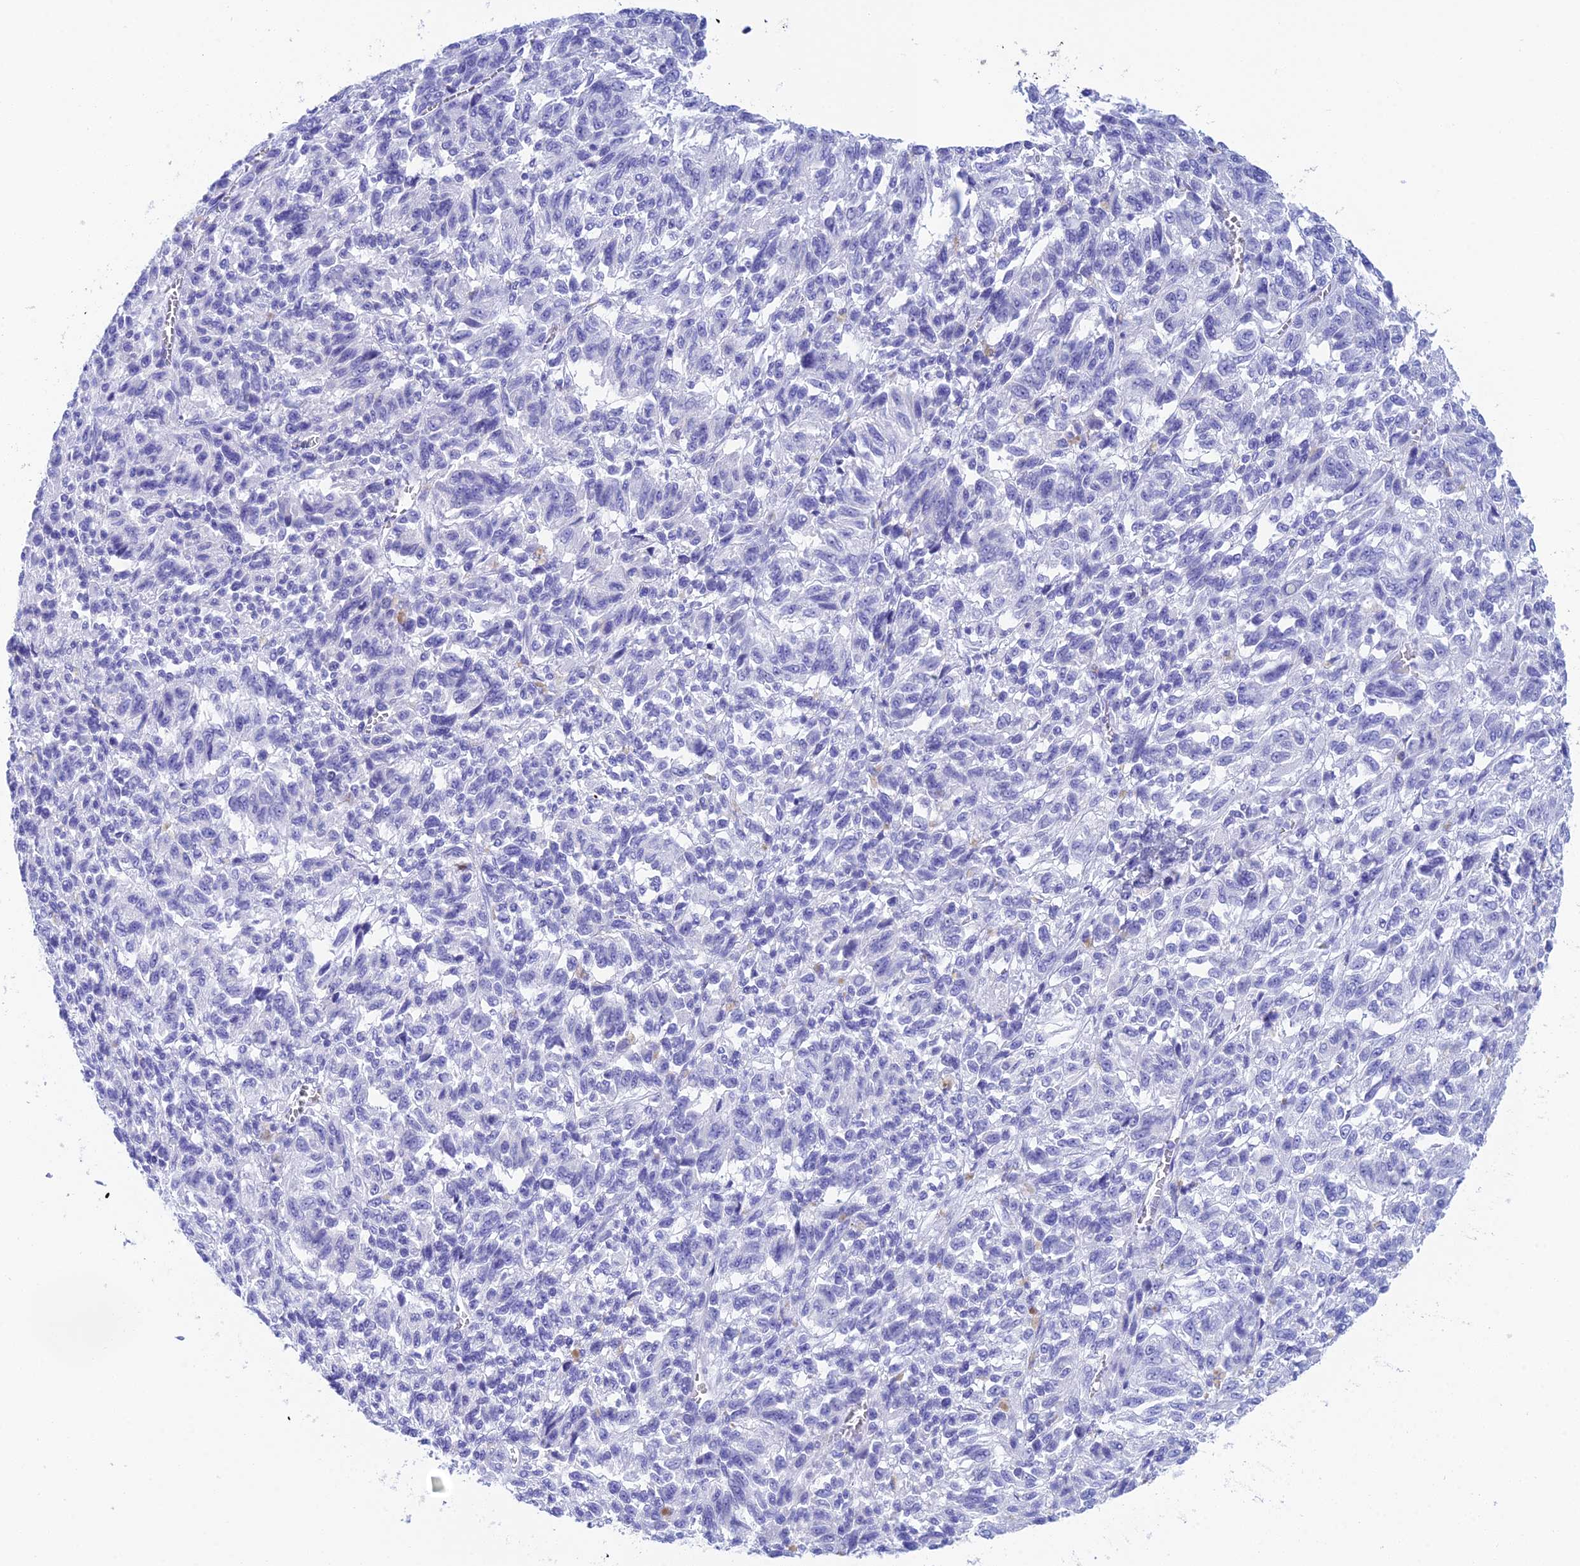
{"staining": {"intensity": "negative", "quantity": "none", "location": "none"}, "tissue": "melanoma", "cell_type": "Tumor cells", "image_type": "cancer", "snomed": [{"axis": "morphology", "description": "Malignant melanoma, Metastatic site"}, {"axis": "topography", "description": "Lung"}], "caption": "Tumor cells are negative for brown protein staining in malignant melanoma (metastatic site). Nuclei are stained in blue.", "gene": "REG1A", "patient": {"sex": "male", "age": 64}}